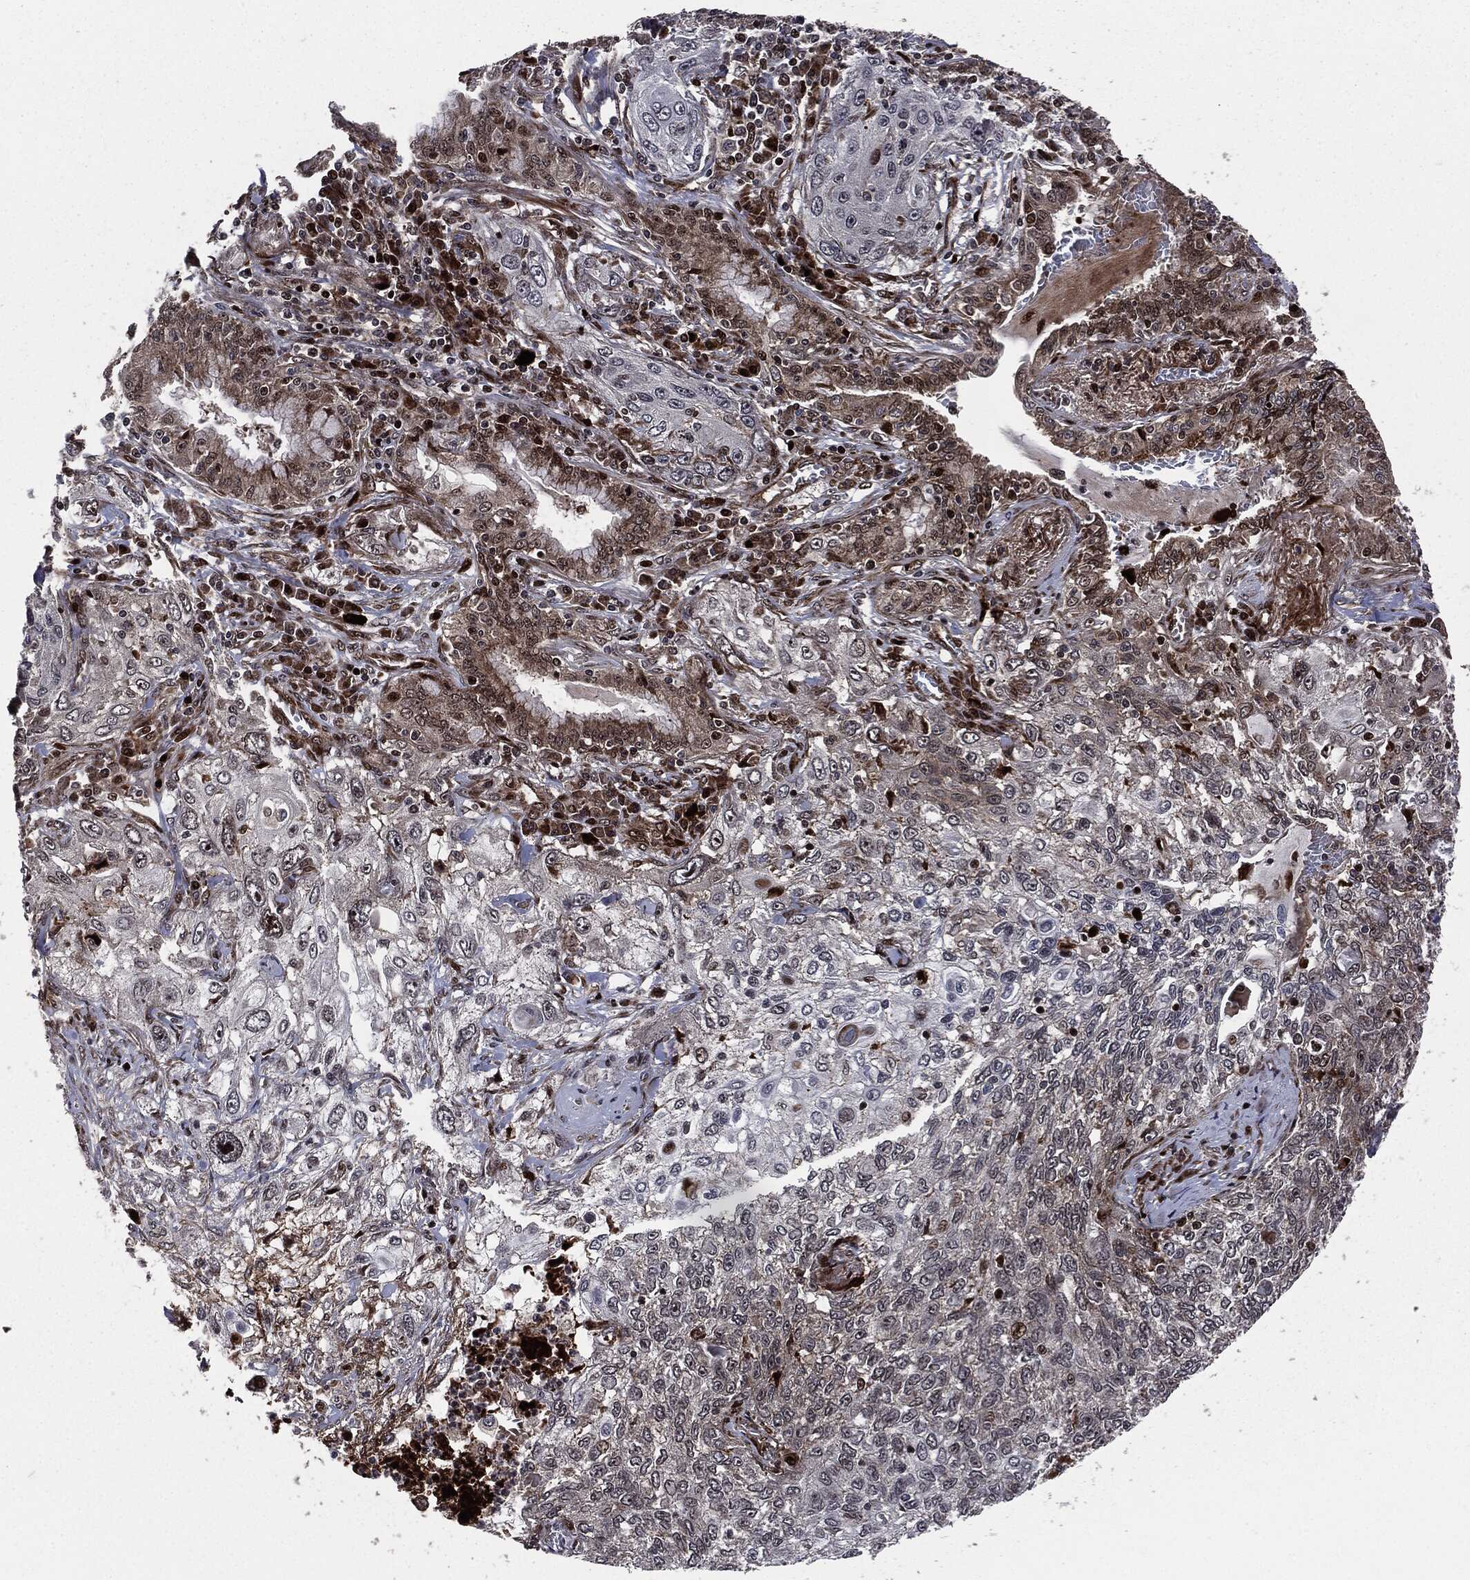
{"staining": {"intensity": "negative", "quantity": "none", "location": "none"}, "tissue": "lung cancer", "cell_type": "Tumor cells", "image_type": "cancer", "snomed": [{"axis": "morphology", "description": "Squamous cell carcinoma, NOS"}, {"axis": "topography", "description": "Lung"}], "caption": "Lung cancer (squamous cell carcinoma) stained for a protein using immunohistochemistry displays no expression tumor cells.", "gene": "SMAD4", "patient": {"sex": "female", "age": 69}}